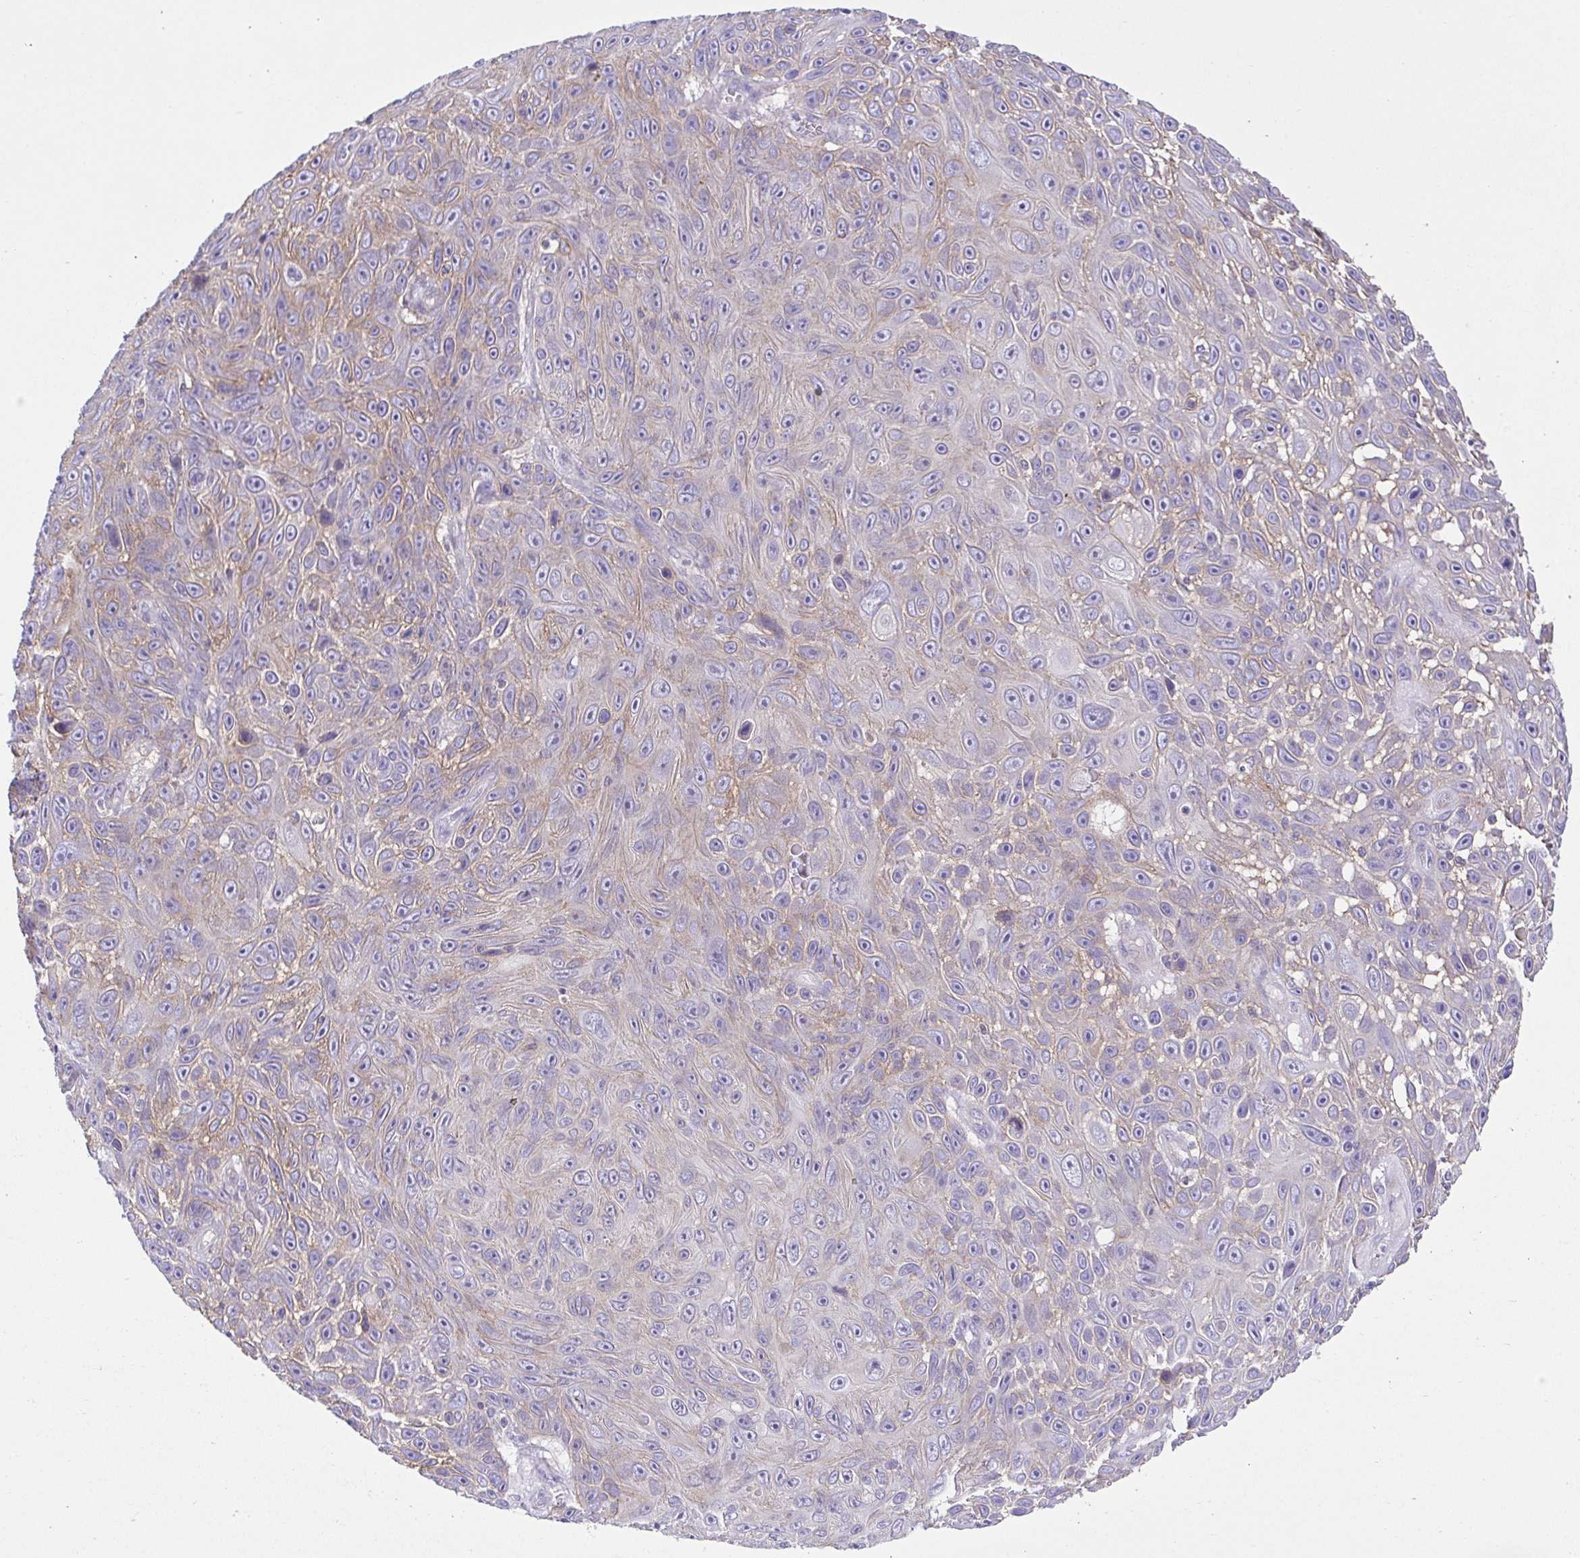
{"staining": {"intensity": "weak", "quantity": "<25%", "location": "cytoplasmic/membranous"}, "tissue": "skin cancer", "cell_type": "Tumor cells", "image_type": "cancer", "snomed": [{"axis": "morphology", "description": "Squamous cell carcinoma, NOS"}, {"axis": "topography", "description": "Skin"}], "caption": "Tumor cells show no significant protein expression in skin cancer (squamous cell carcinoma).", "gene": "PRR14L", "patient": {"sex": "male", "age": 82}}